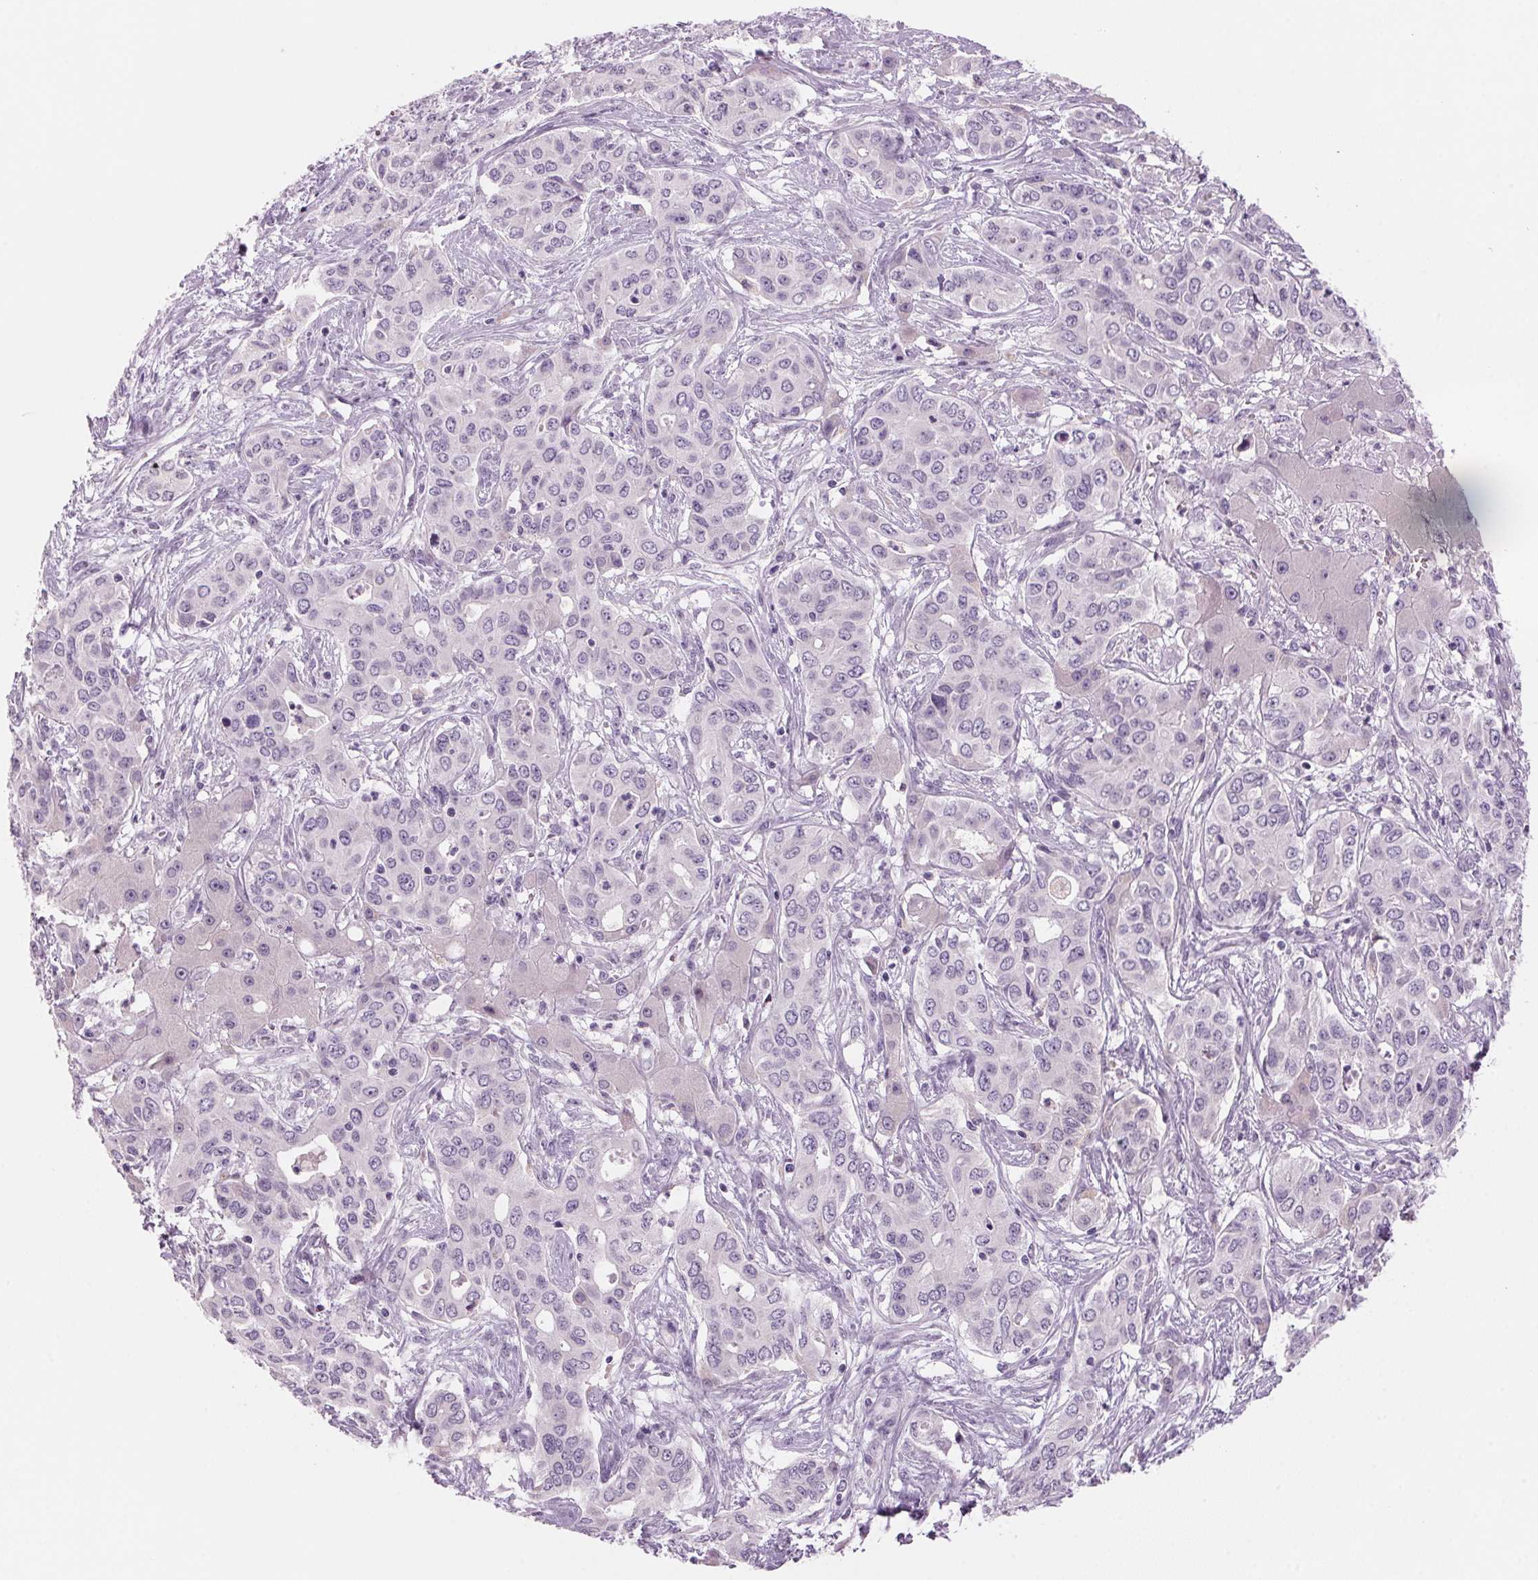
{"staining": {"intensity": "negative", "quantity": "none", "location": "none"}, "tissue": "liver cancer", "cell_type": "Tumor cells", "image_type": "cancer", "snomed": [{"axis": "morphology", "description": "Cholangiocarcinoma"}, {"axis": "topography", "description": "Liver"}], "caption": "High power microscopy histopathology image of an IHC histopathology image of cholangiocarcinoma (liver), revealing no significant positivity in tumor cells.", "gene": "ADAM20", "patient": {"sex": "female", "age": 65}}